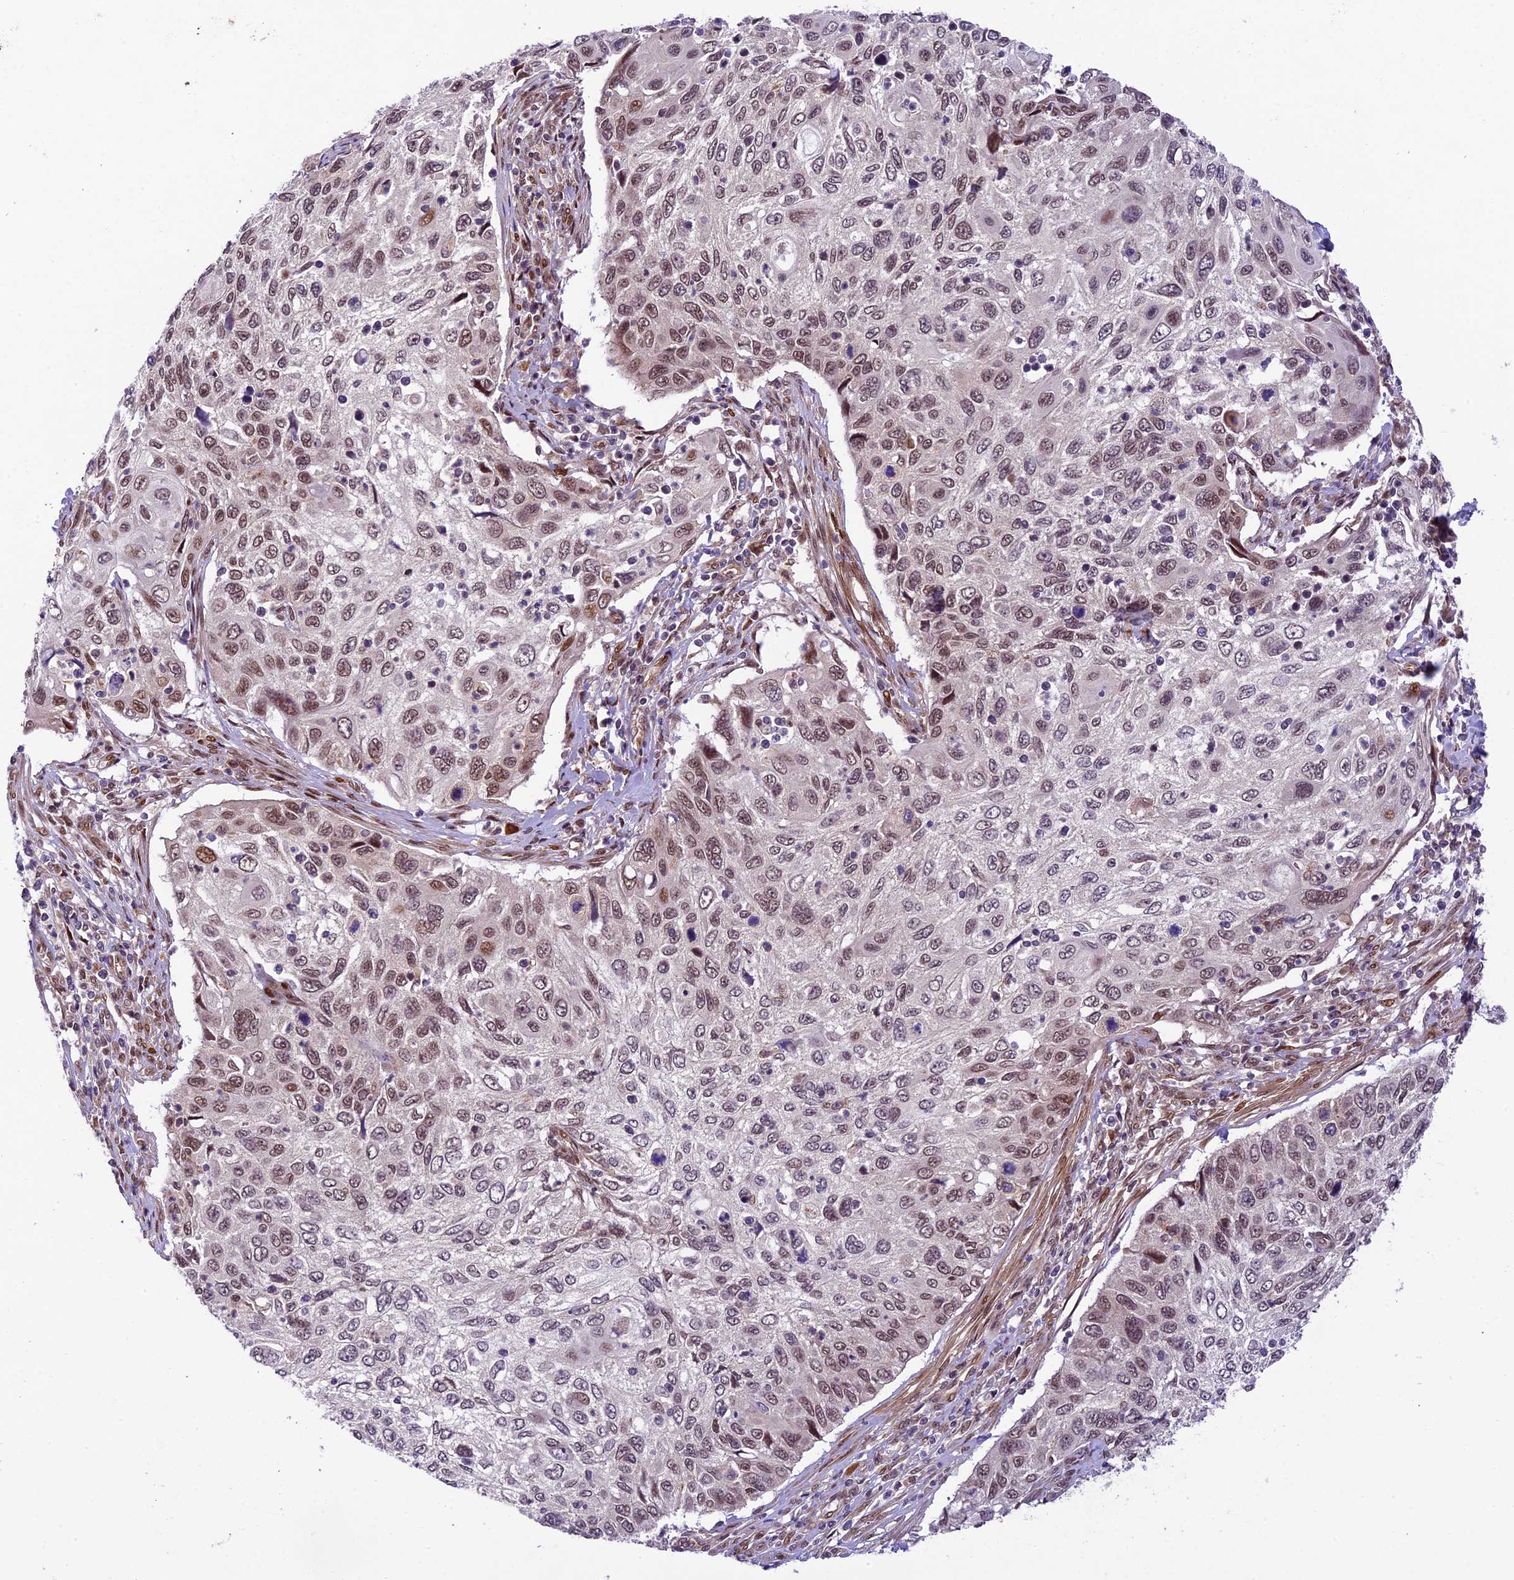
{"staining": {"intensity": "moderate", "quantity": "25%-75%", "location": "nuclear"}, "tissue": "cervical cancer", "cell_type": "Tumor cells", "image_type": "cancer", "snomed": [{"axis": "morphology", "description": "Squamous cell carcinoma, NOS"}, {"axis": "topography", "description": "Cervix"}], "caption": "Protein staining of cervical cancer (squamous cell carcinoma) tissue reveals moderate nuclear staining in approximately 25%-75% of tumor cells.", "gene": "NEK8", "patient": {"sex": "female", "age": 70}}